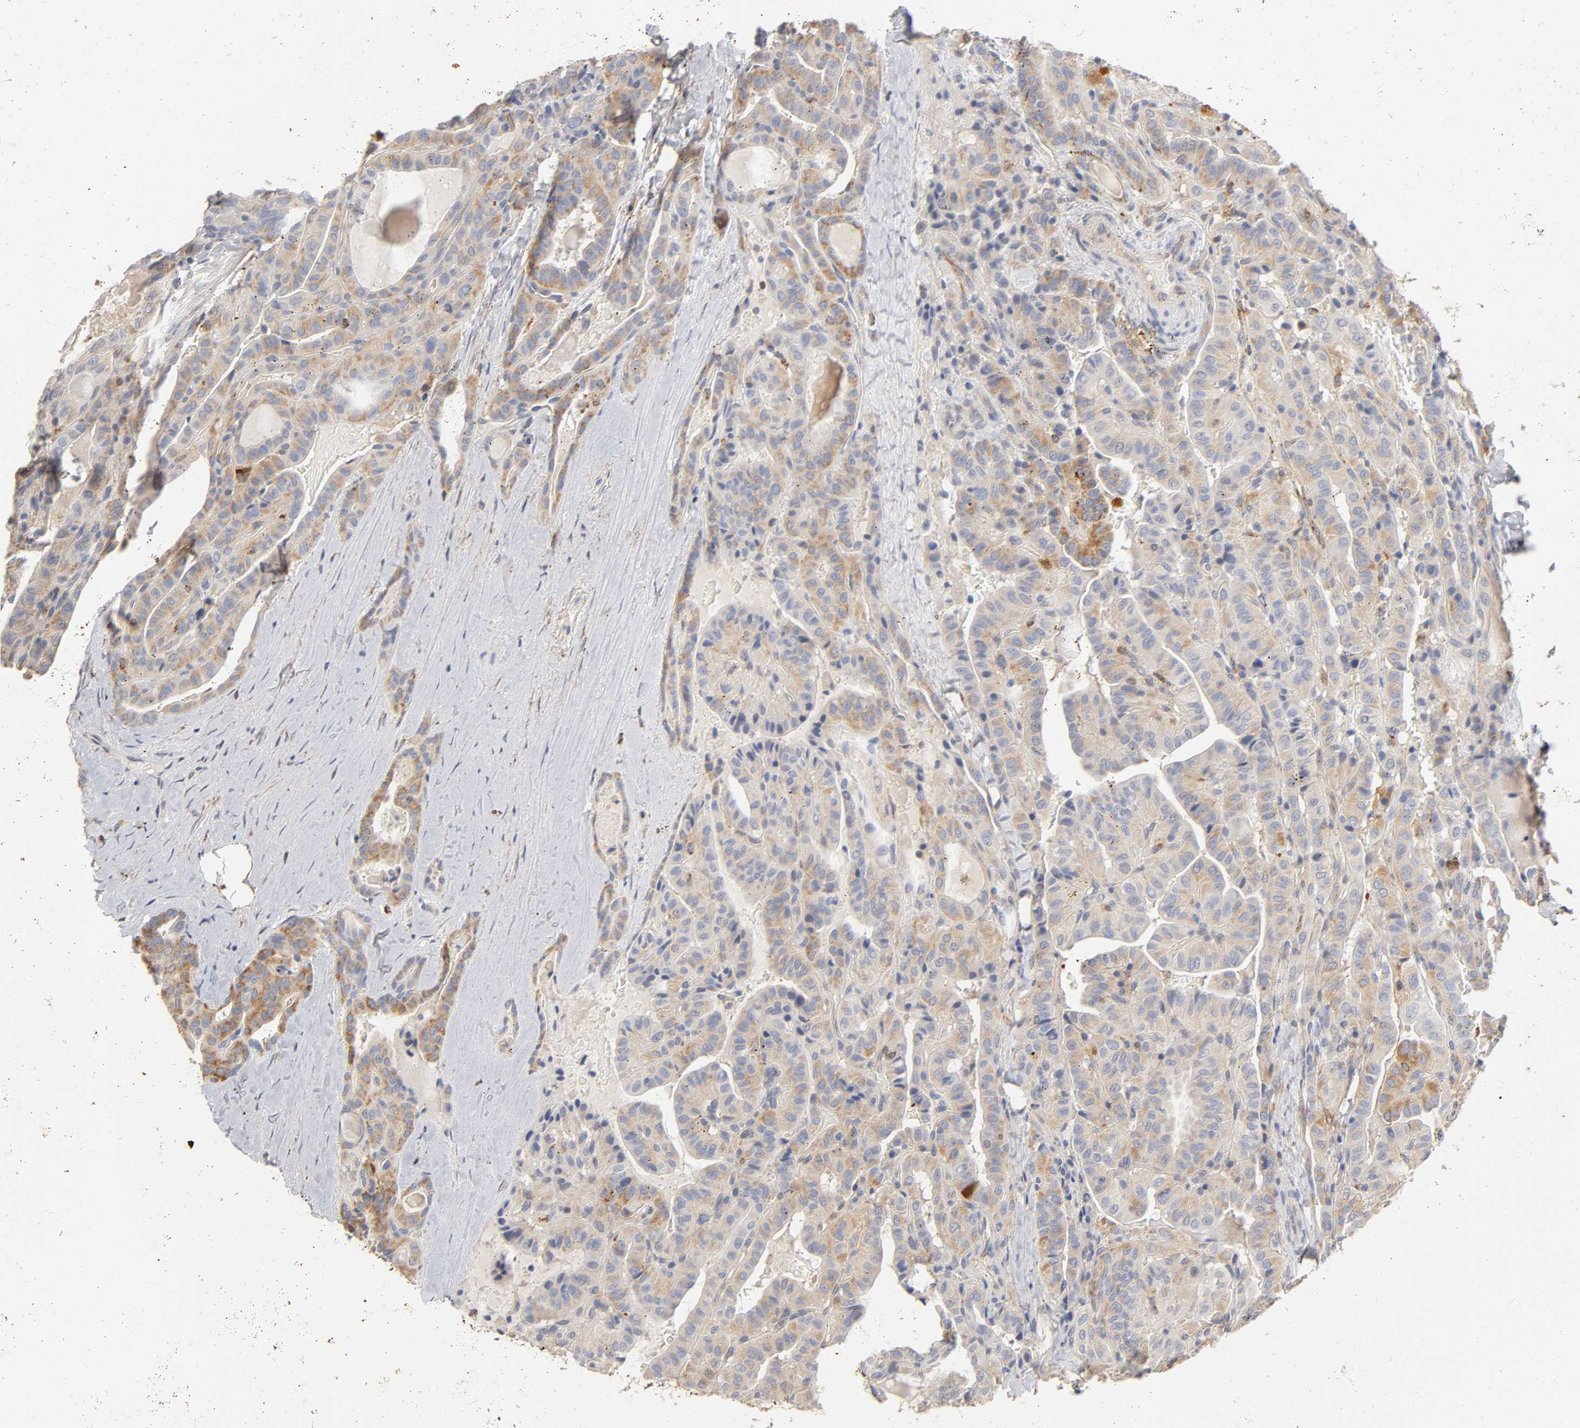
{"staining": {"intensity": "moderate", "quantity": ">75%", "location": "cytoplasmic/membranous"}, "tissue": "thyroid cancer", "cell_type": "Tumor cells", "image_type": "cancer", "snomed": [{"axis": "morphology", "description": "Papillary adenocarcinoma, NOS"}, {"axis": "topography", "description": "Thyroid gland"}], "caption": "A photomicrograph showing moderate cytoplasmic/membranous positivity in about >75% of tumor cells in thyroid papillary adenocarcinoma, as visualized by brown immunohistochemical staining.", "gene": "ISG15", "patient": {"sex": "male", "age": 77}}